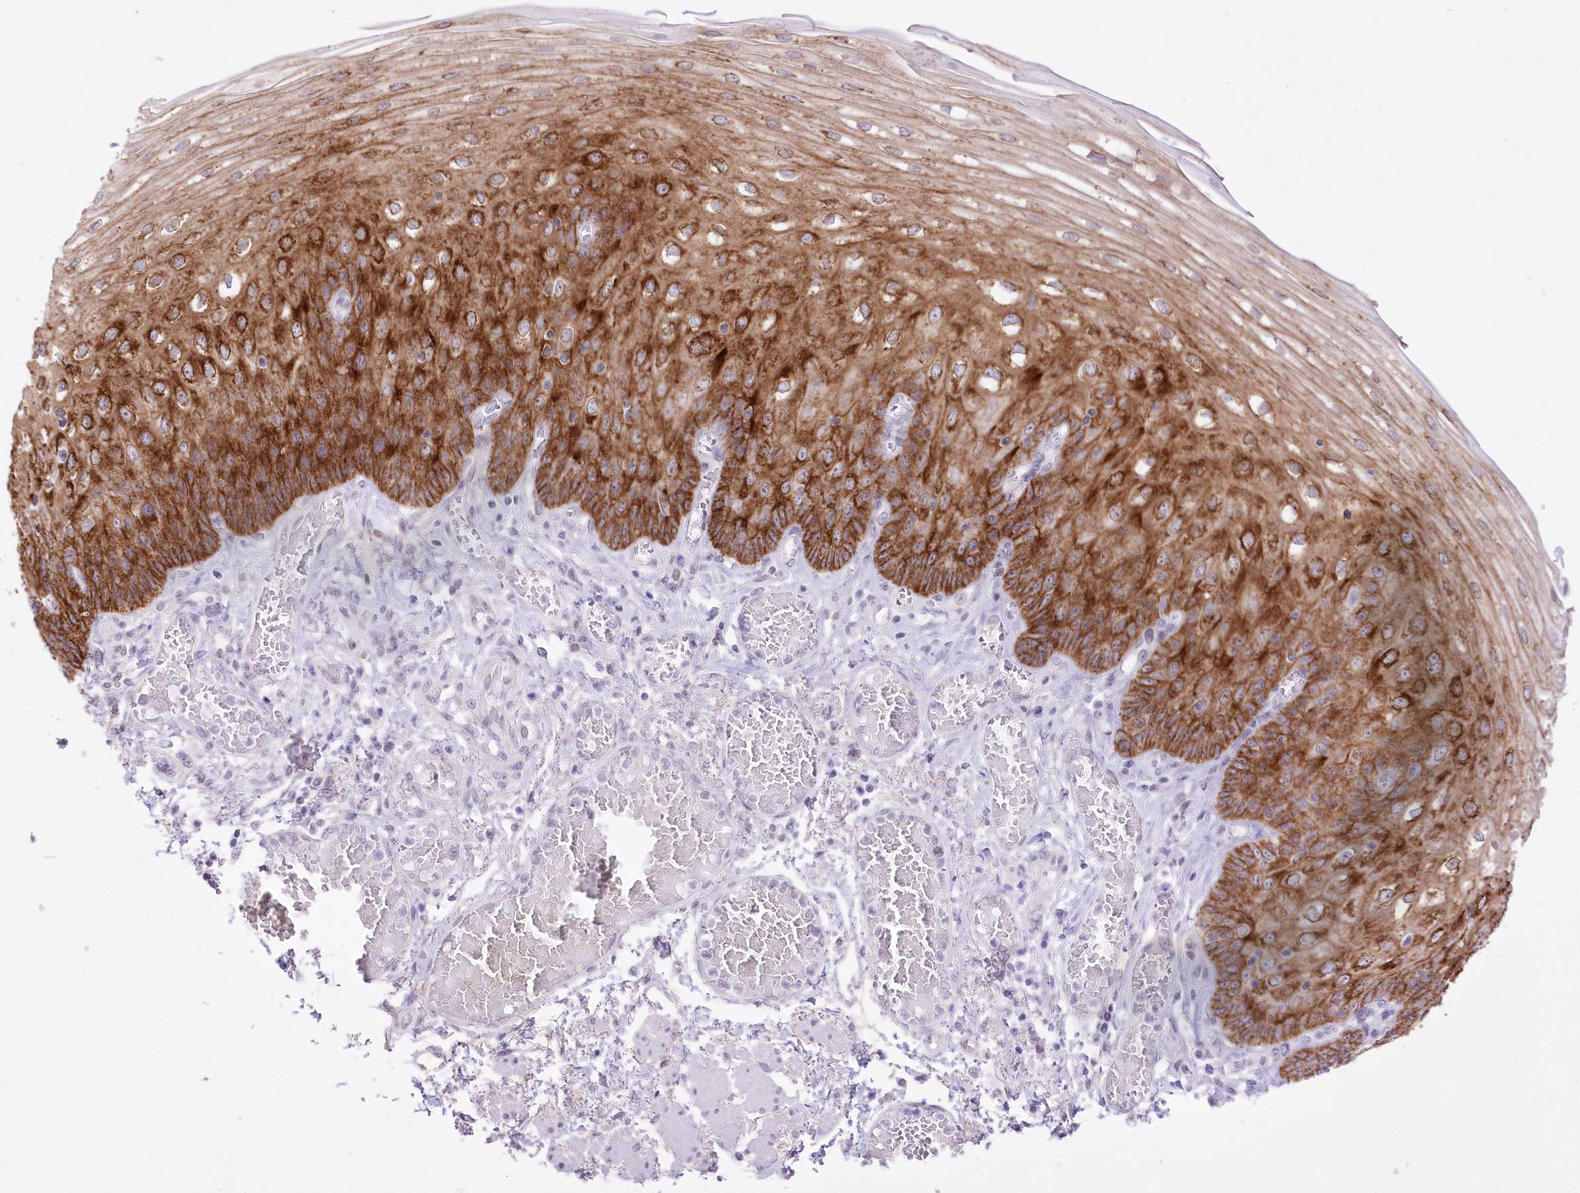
{"staining": {"intensity": "strong", "quantity": ">75%", "location": "cytoplasmic/membranous"}, "tissue": "esophagus", "cell_type": "Squamous epithelial cells", "image_type": "normal", "snomed": [{"axis": "morphology", "description": "Normal tissue, NOS"}, {"axis": "topography", "description": "Esophagus"}], "caption": "IHC histopathology image of benign esophagus stained for a protein (brown), which reveals high levels of strong cytoplasmic/membranous staining in about >75% of squamous epithelial cells.", "gene": "SLC39A10", "patient": {"sex": "male", "age": 81}}